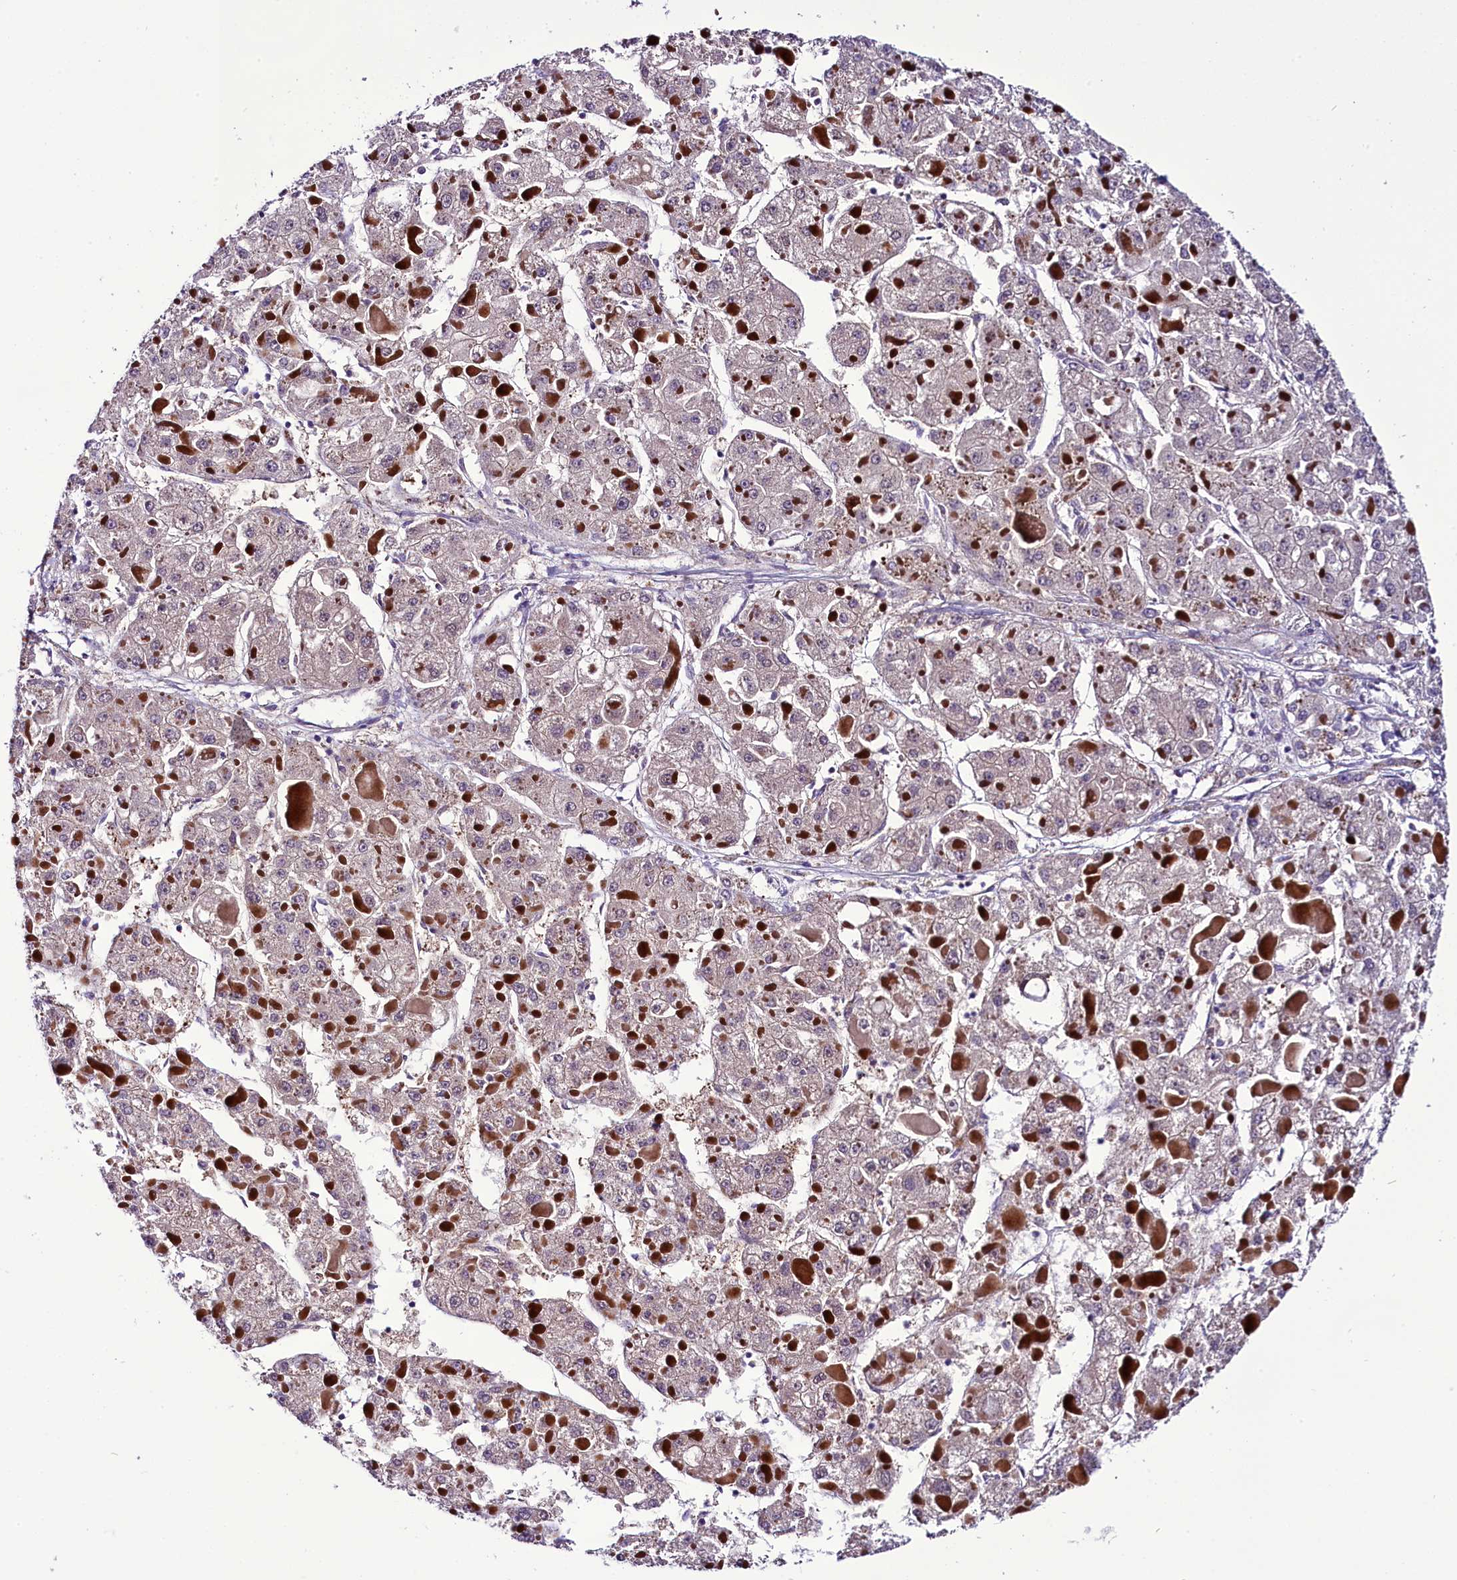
{"staining": {"intensity": "weak", "quantity": "<25%", "location": "cytoplasmic/membranous"}, "tissue": "liver cancer", "cell_type": "Tumor cells", "image_type": "cancer", "snomed": [{"axis": "morphology", "description": "Carcinoma, Hepatocellular, NOS"}, {"axis": "topography", "description": "Liver"}], "caption": "Liver cancer (hepatocellular carcinoma) was stained to show a protein in brown. There is no significant staining in tumor cells.", "gene": "C9orf40", "patient": {"sex": "female", "age": 73}}